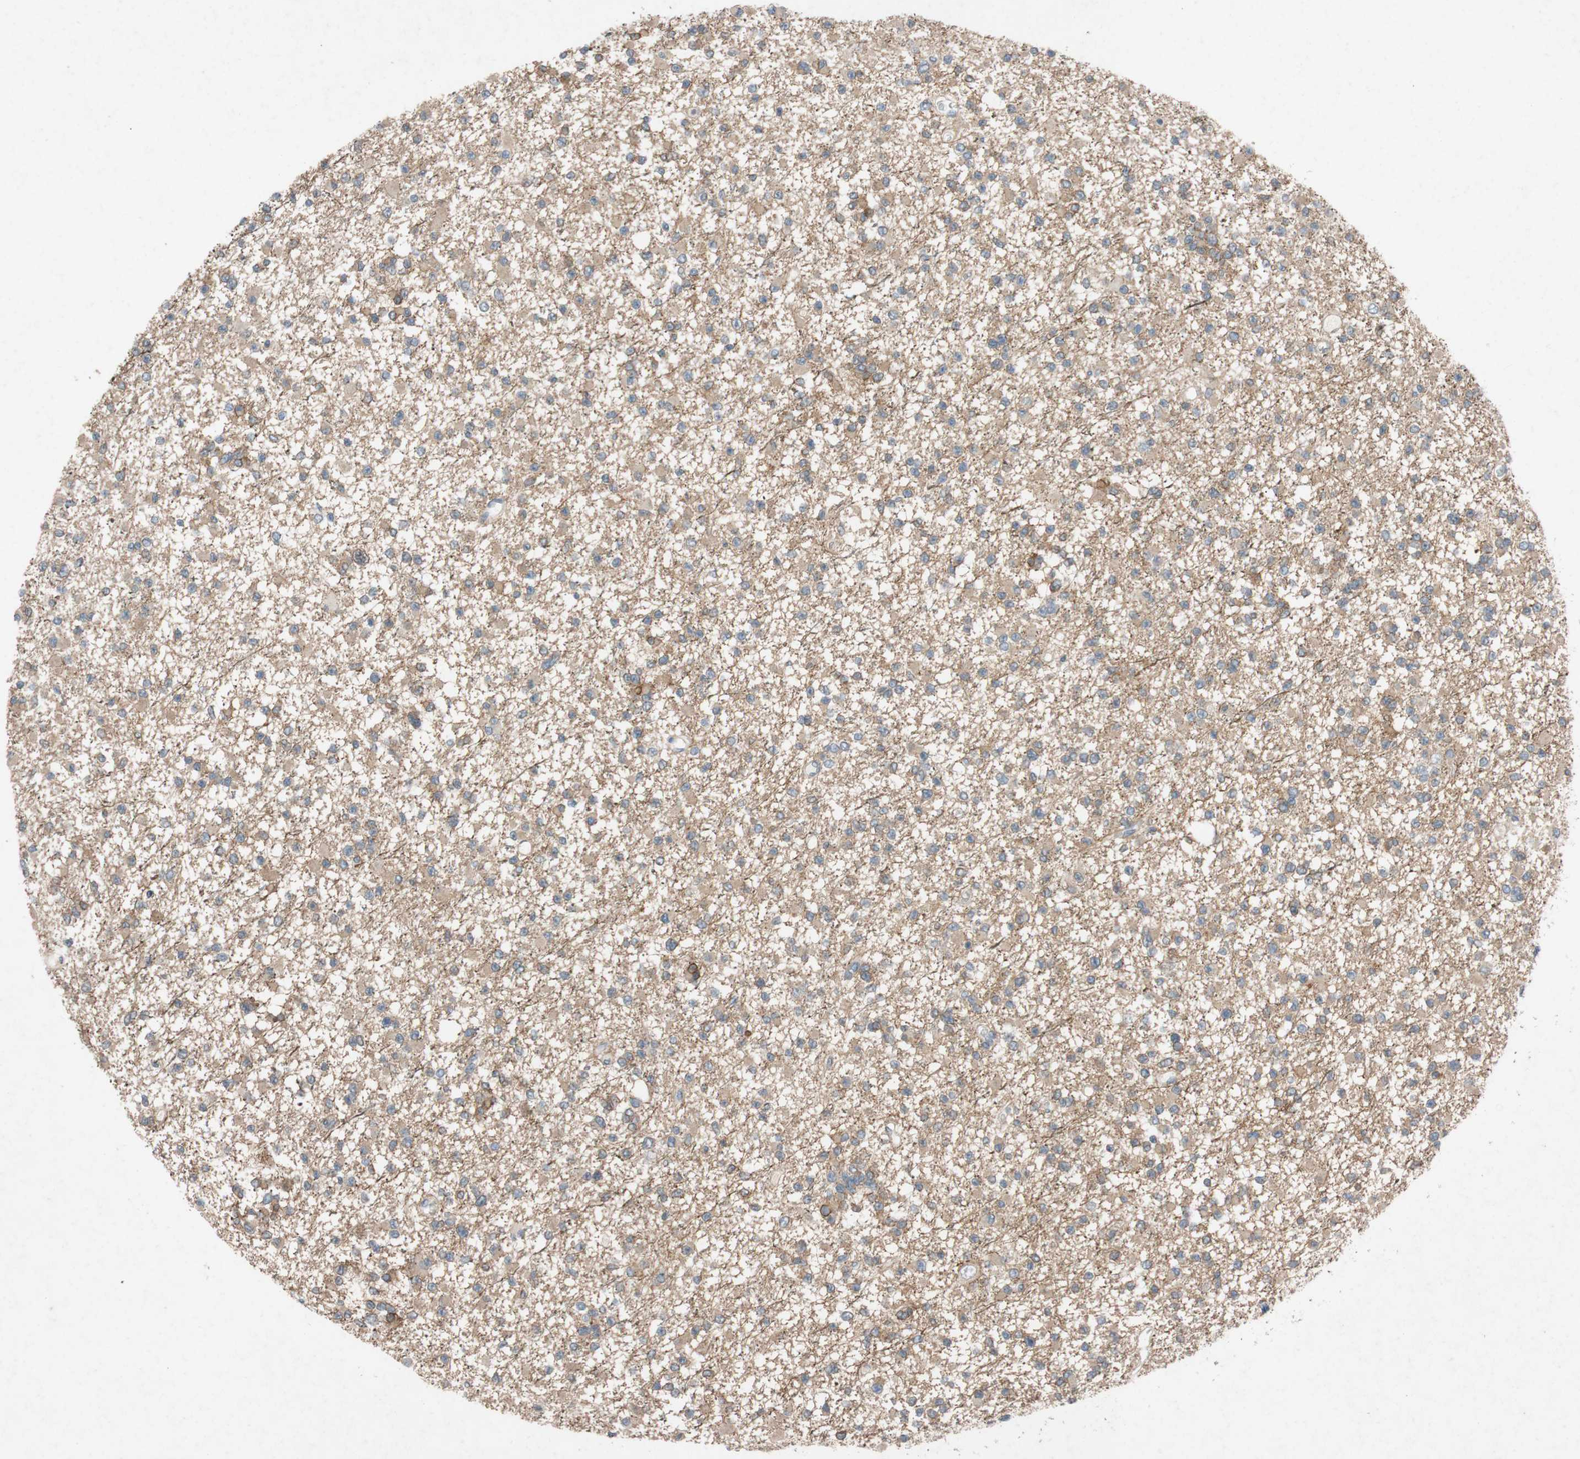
{"staining": {"intensity": "weak", "quantity": "25%-75%", "location": "cytoplasmic/membranous"}, "tissue": "glioma", "cell_type": "Tumor cells", "image_type": "cancer", "snomed": [{"axis": "morphology", "description": "Glioma, malignant, Low grade"}, {"axis": "topography", "description": "Brain"}], "caption": "Glioma stained for a protein (brown) exhibits weak cytoplasmic/membranous positive positivity in approximately 25%-75% of tumor cells.", "gene": "ADD2", "patient": {"sex": "female", "age": 22}}